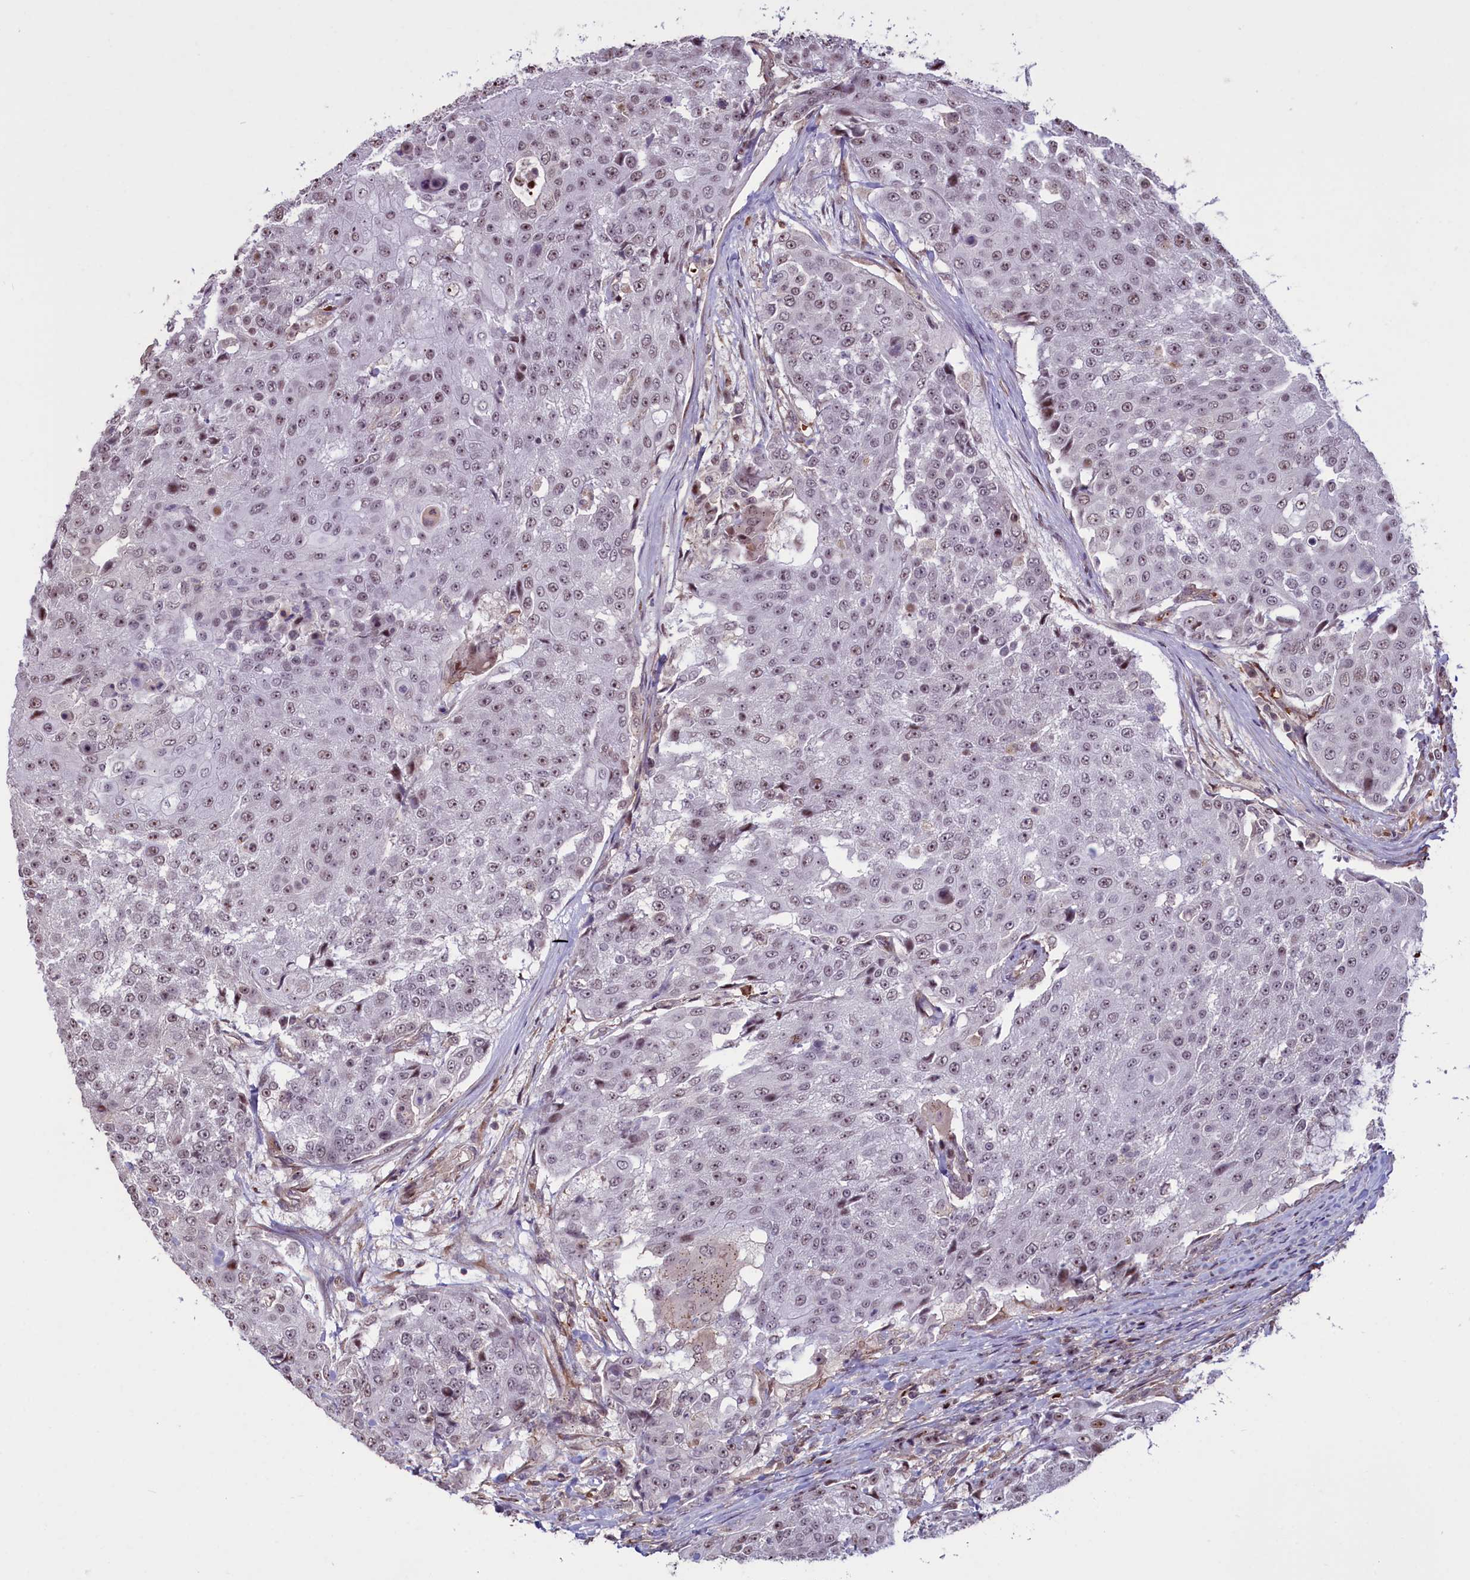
{"staining": {"intensity": "moderate", "quantity": "25%-75%", "location": "nuclear"}, "tissue": "urothelial cancer", "cell_type": "Tumor cells", "image_type": "cancer", "snomed": [{"axis": "morphology", "description": "Urothelial carcinoma, High grade"}, {"axis": "topography", "description": "Urinary bladder"}], "caption": "The photomicrograph displays staining of urothelial cancer, revealing moderate nuclear protein staining (brown color) within tumor cells.", "gene": "SHFL", "patient": {"sex": "female", "age": 63}}